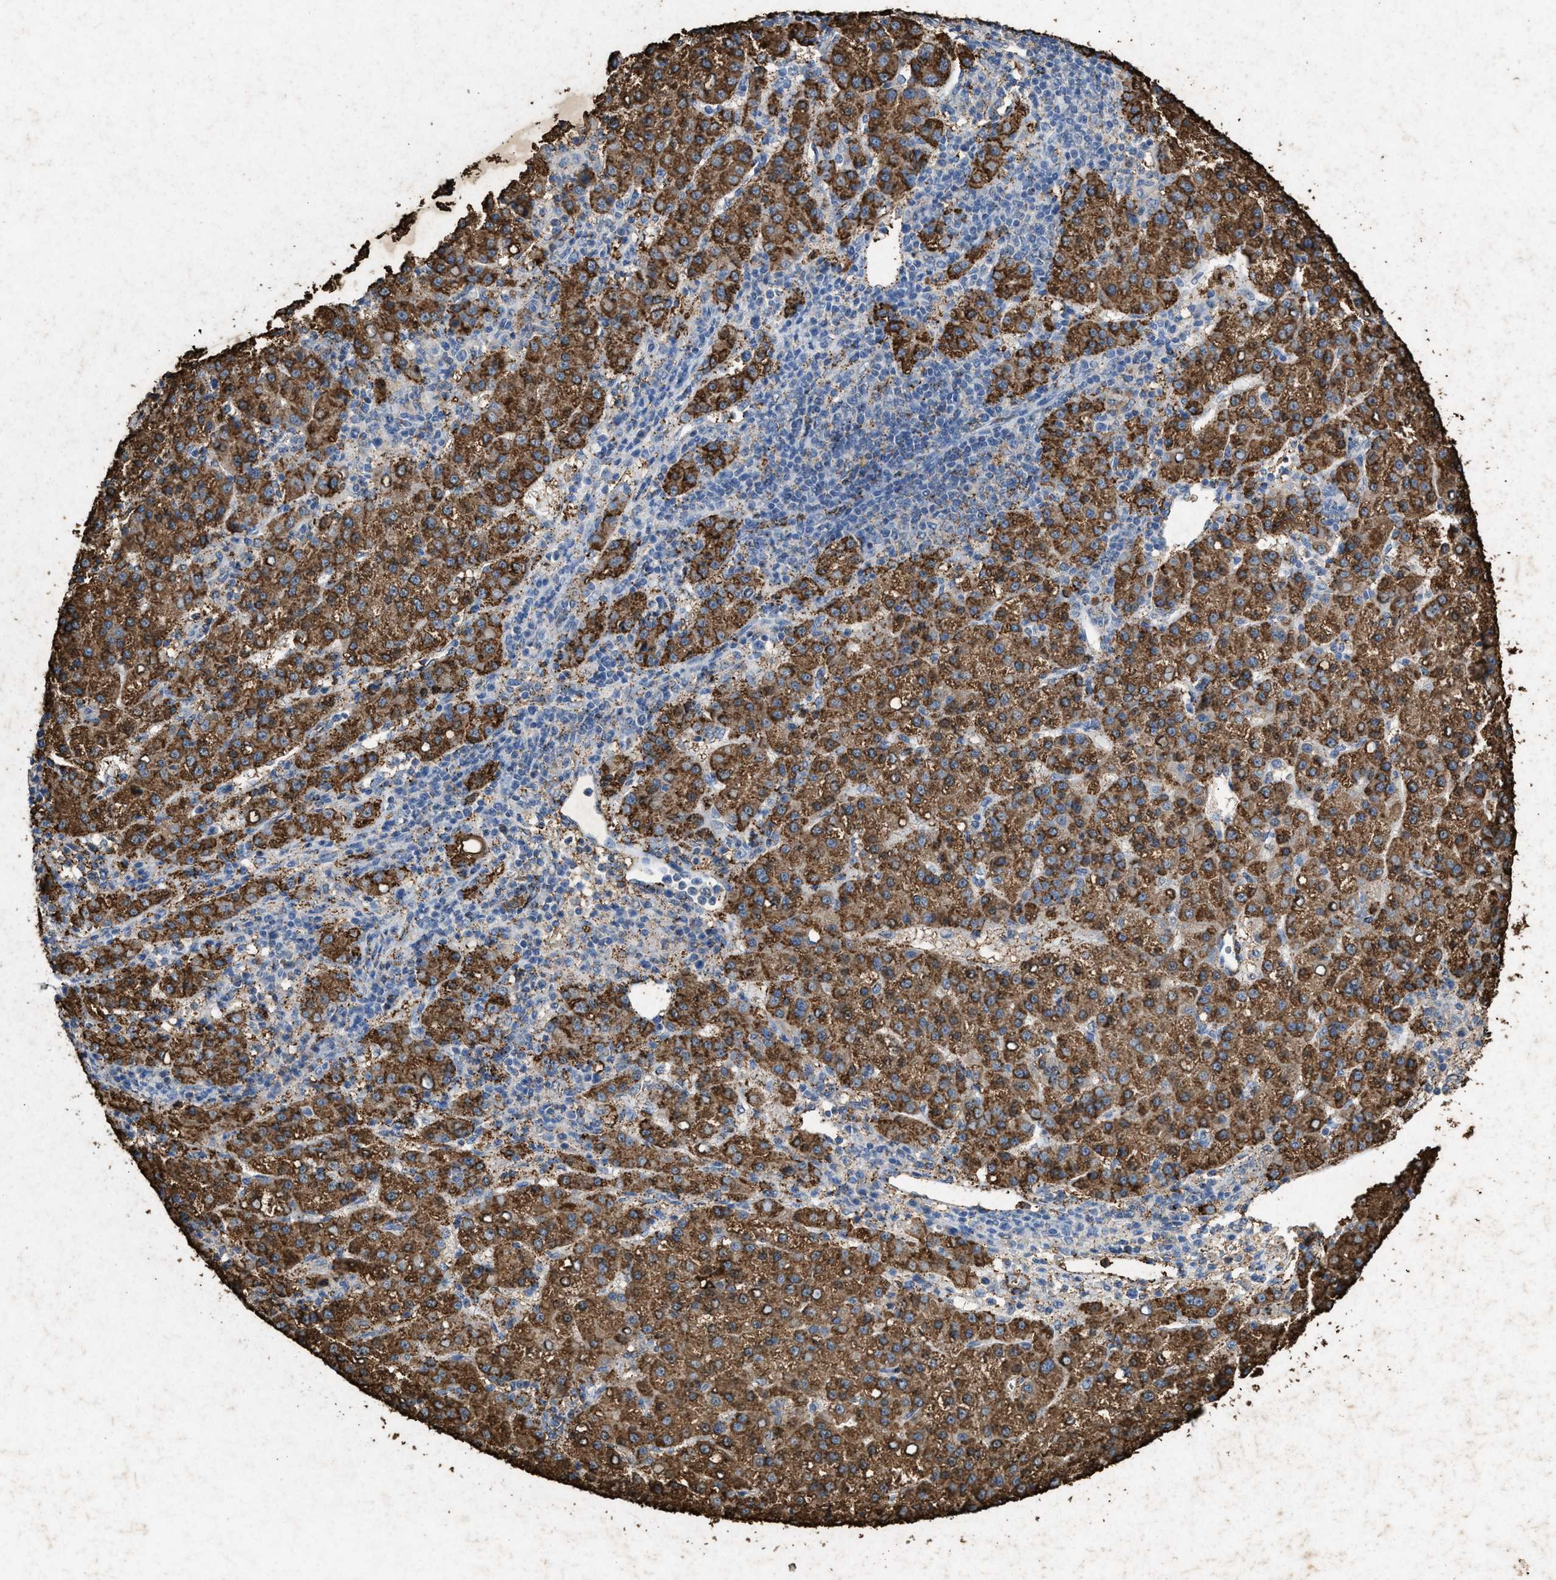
{"staining": {"intensity": "moderate", "quantity": ">75%", "location": "cytoplasmic/membranous"}, "tissue": "liver cancer", "cell_type": "Tumor cells", "image_type": "cancer", "snomed": [{"axis": "morphology", "description": "Carcinoma, Hepatocellular, NOS"}, {"axis": "topography", "description": "Liver"}], "caption": "The photomicrograph displays a brown stain indicating the presence of a protein in the cytoplasmic/membranous of tumor cells in liver hepatocellular carcinoma. The protein is stained brown, and the nuclei are stained in blue (DAB IHC with brightfield microscopy, high magnification).", "gene": "LTB4R2", "patient": {"sex": "female", "age": 58}}